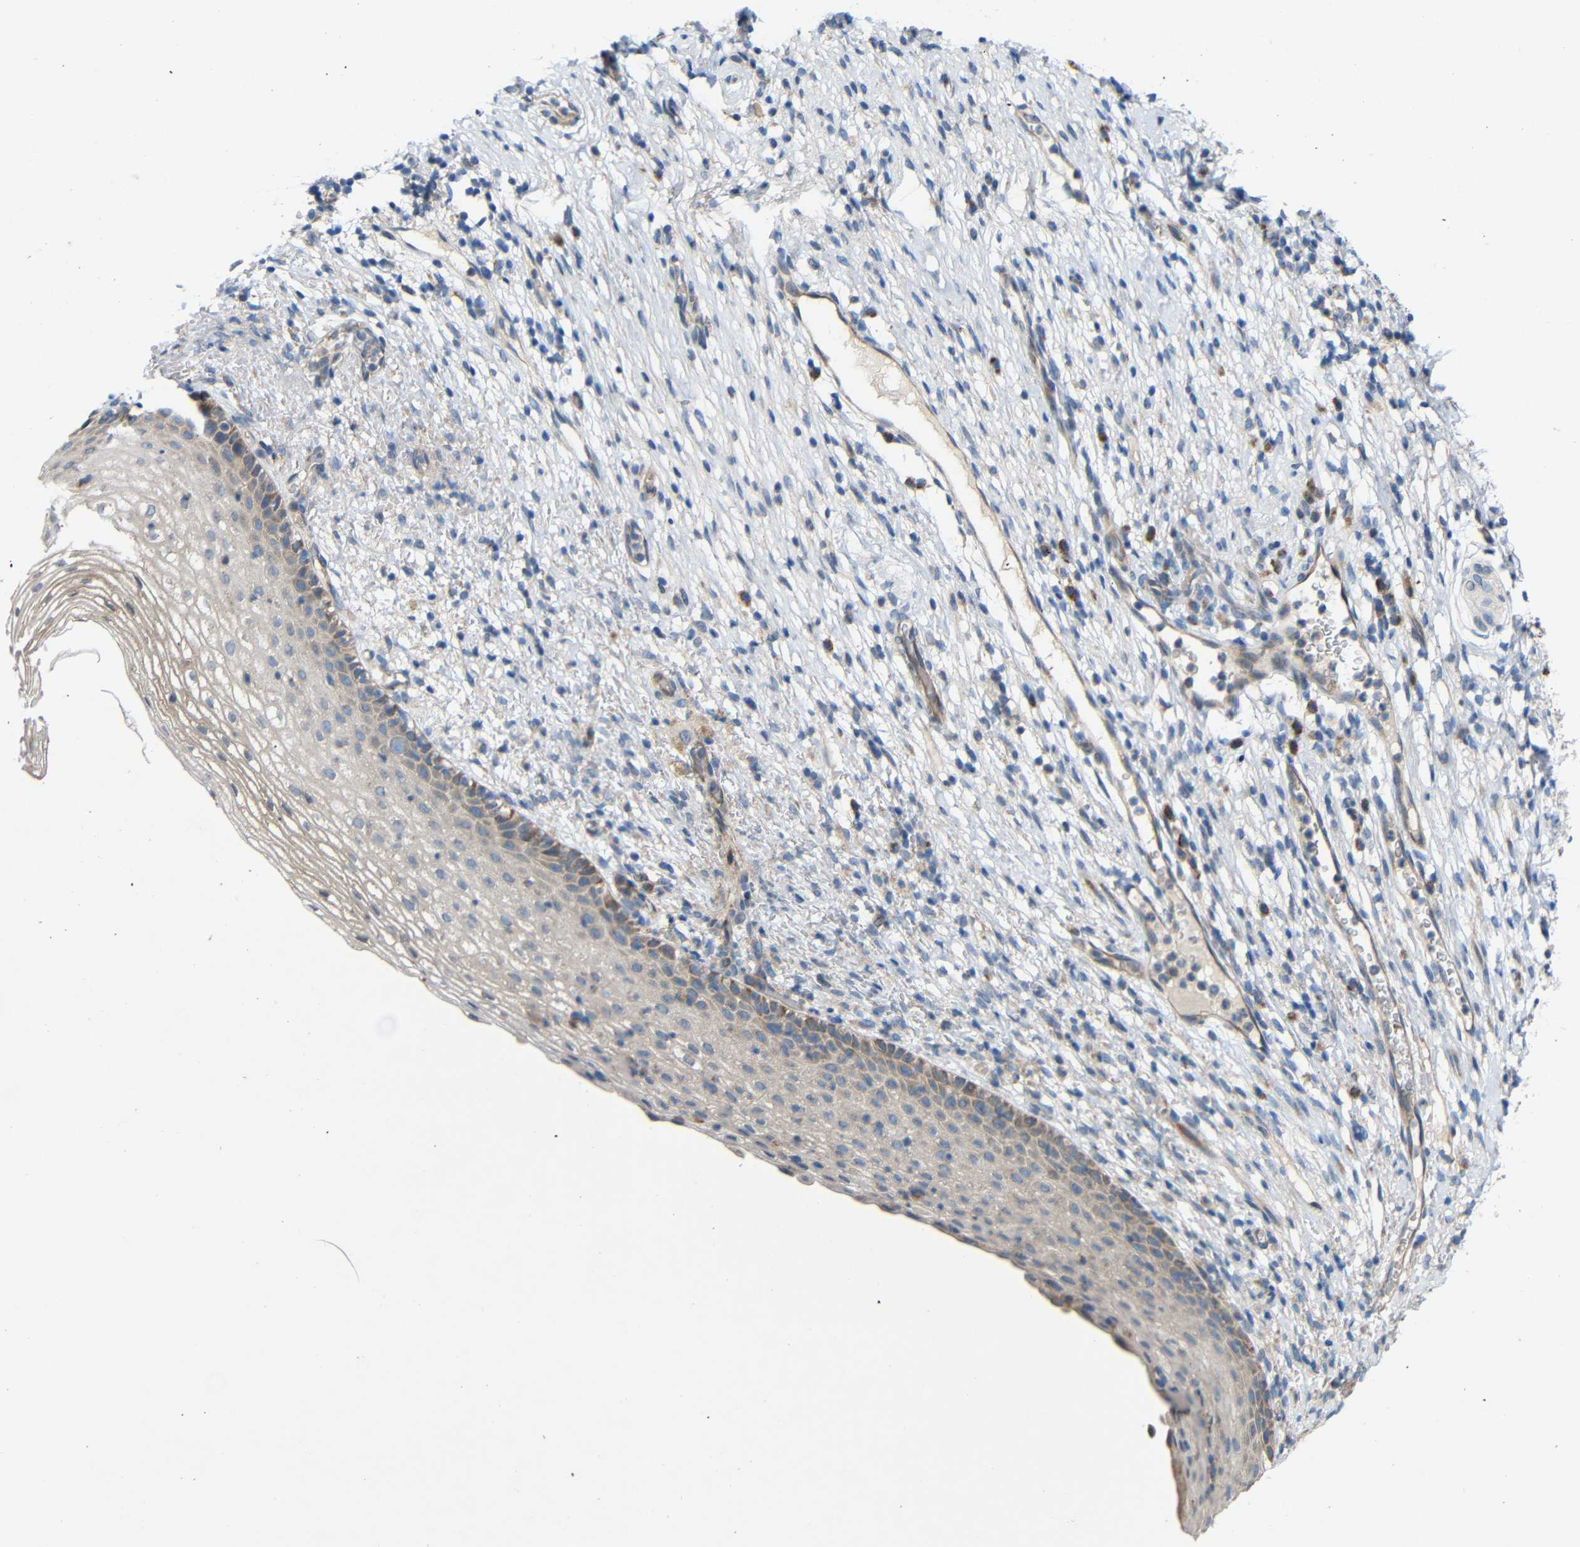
{"staining": {"intensity": "weak", "quantity": ">75%", "location": "cytoplasmic/membranous"}, "tissue": "cervical cancer", "cell_type": "Tumor cells", "image_type": "cancer", "snomed": [{"axis": "morphology", "description": "Squamous cell carcinoma, NOS"}, {"axis": "topography", "description": "Cervix"}], "caption": "Immunohistochemistry (IHC) image of cervical cancer (squamous cell carcinoma) stained for a protein (brown), which reveals low levels of weak cytoplasmic/membranous staining in about >75% of tumor cells.", "gene": "TMEM25", "patient": {"sex": "female", "age": 51}}